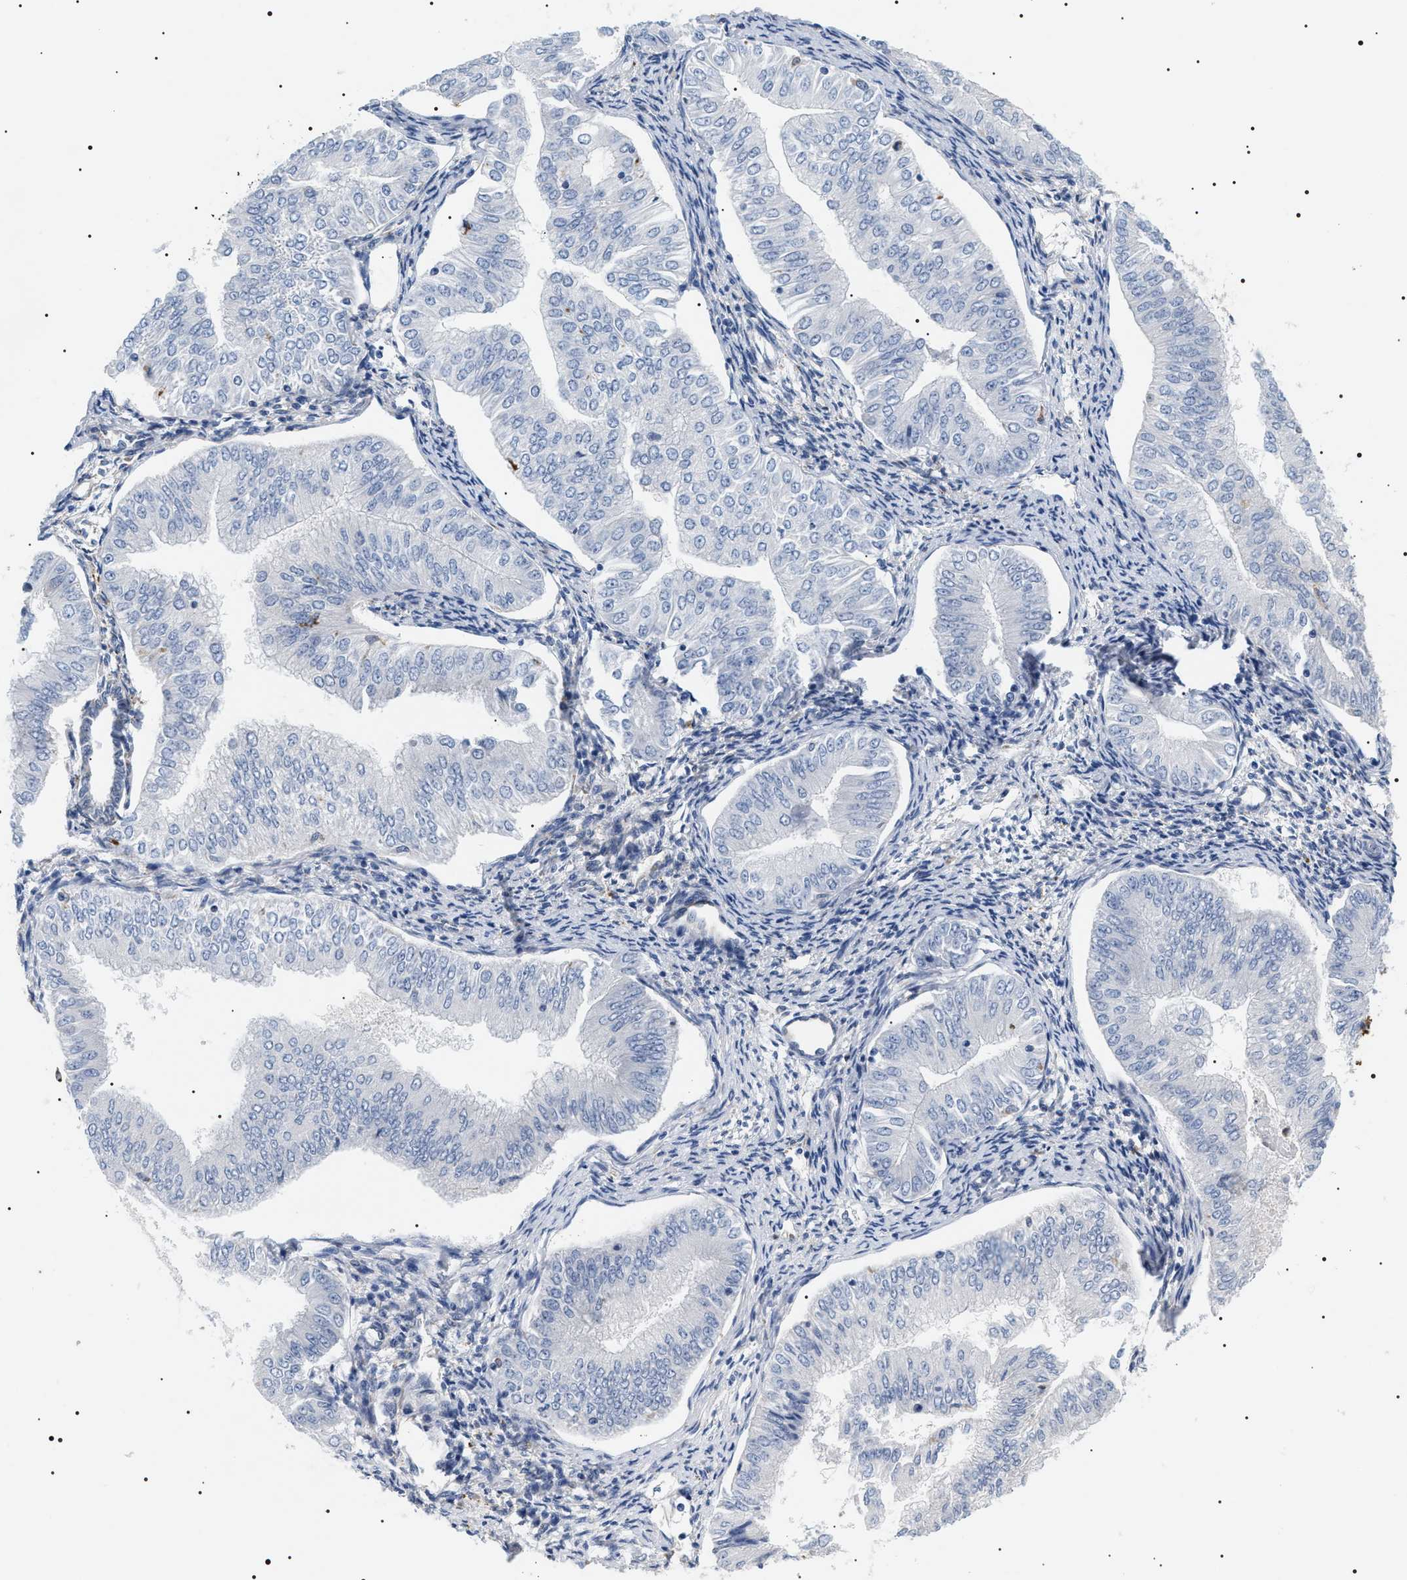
{"staining": {"intensity": "negative", "quantity": "none", "location": "none"}, "tissue": "endometrial cancer", "cell_type": "Tumor cells", "image_type": "cancer", "snomed": [{"axis": "morphology", "description": "Normal tissue, NOS"}, {"axis": "morphology", "description": "Adenocarcinoma, NOS"}, {"axis": "topography", "description": "Endometrium"}], "caption": "Endometrial cancer was stained to show a protein in brown. There is no significant positivity in tumor cells.", "gene": "HSD17B11", "patient": {"sex": "female", "age": 53}}